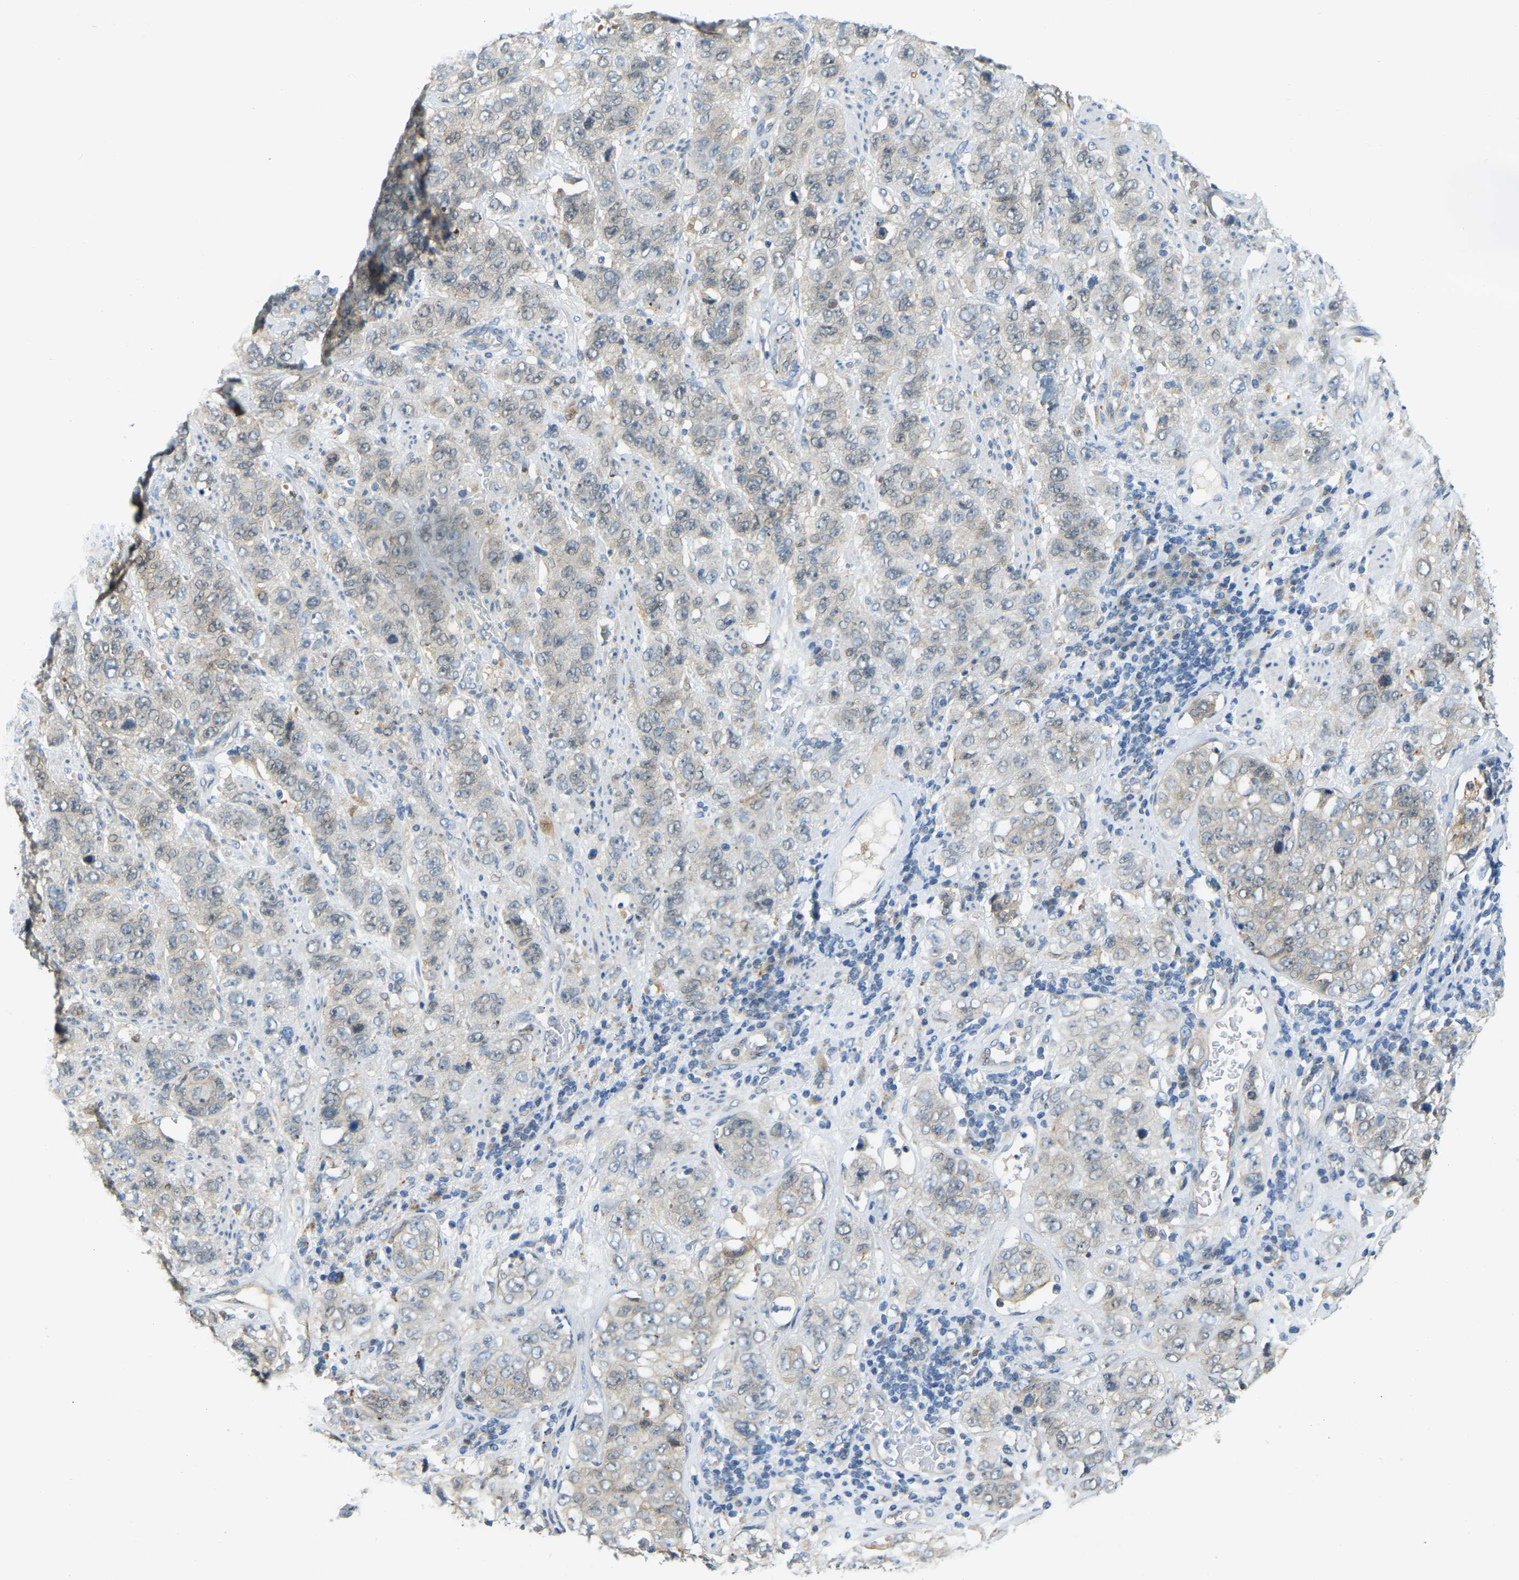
{"staining": {"intensity": "negative", "quantity": "none", "location": "none"}, "tissue": "stomach cancer", "cell_type": "Tumor cells", "image_type": "cancer", "snomed": [{"axis": "morphology", "description": "Adenocarcinoma, NOS"}, {"axis": "topography", "description": "Stomach"}], "caption": "Tumor cells are negative for brown protein staining in adenocarcinoma (stomach).", "gene": "NME8", "patient": {"sex": "male", "age": 48}}